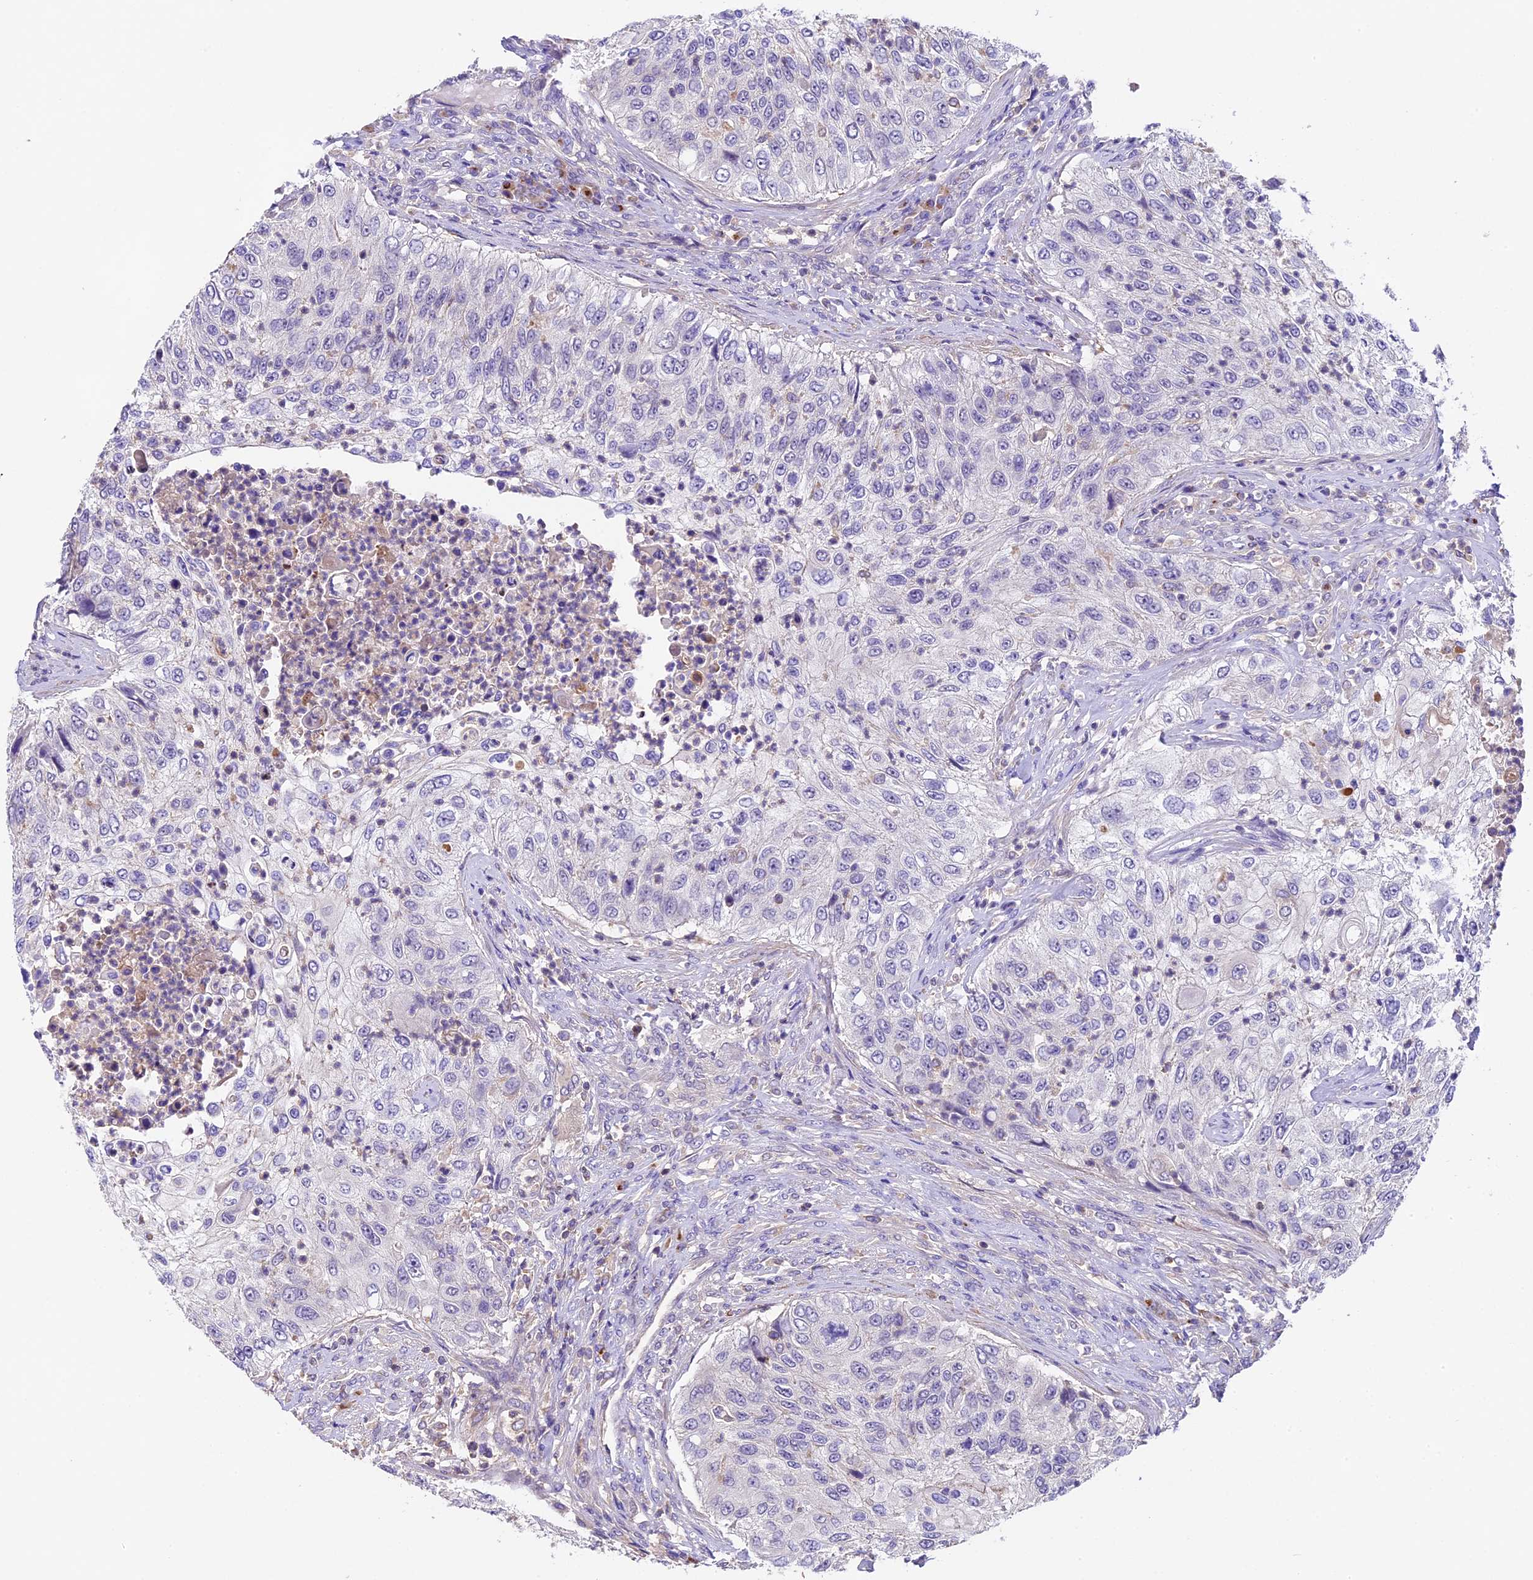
{"staining": {"intensity": "negative", "quantity": "none", "location": "none"}, "tissue": "urothelial cancer", "cell_type": "Tumor cells", "image_type": "cancer", "snomed": [{"axis": "morphology", "description": "Urothelial carcinoma, High grade"}, {"axis": "topography", "description": "Urinary bladder"}], "caption": "Protein analysis of high-grade urothelial carcinoma demonstrates no significant positivity in tumor cells.", "gene": "TBC1D1", "patient": {"sex": "female", "age": 60}}